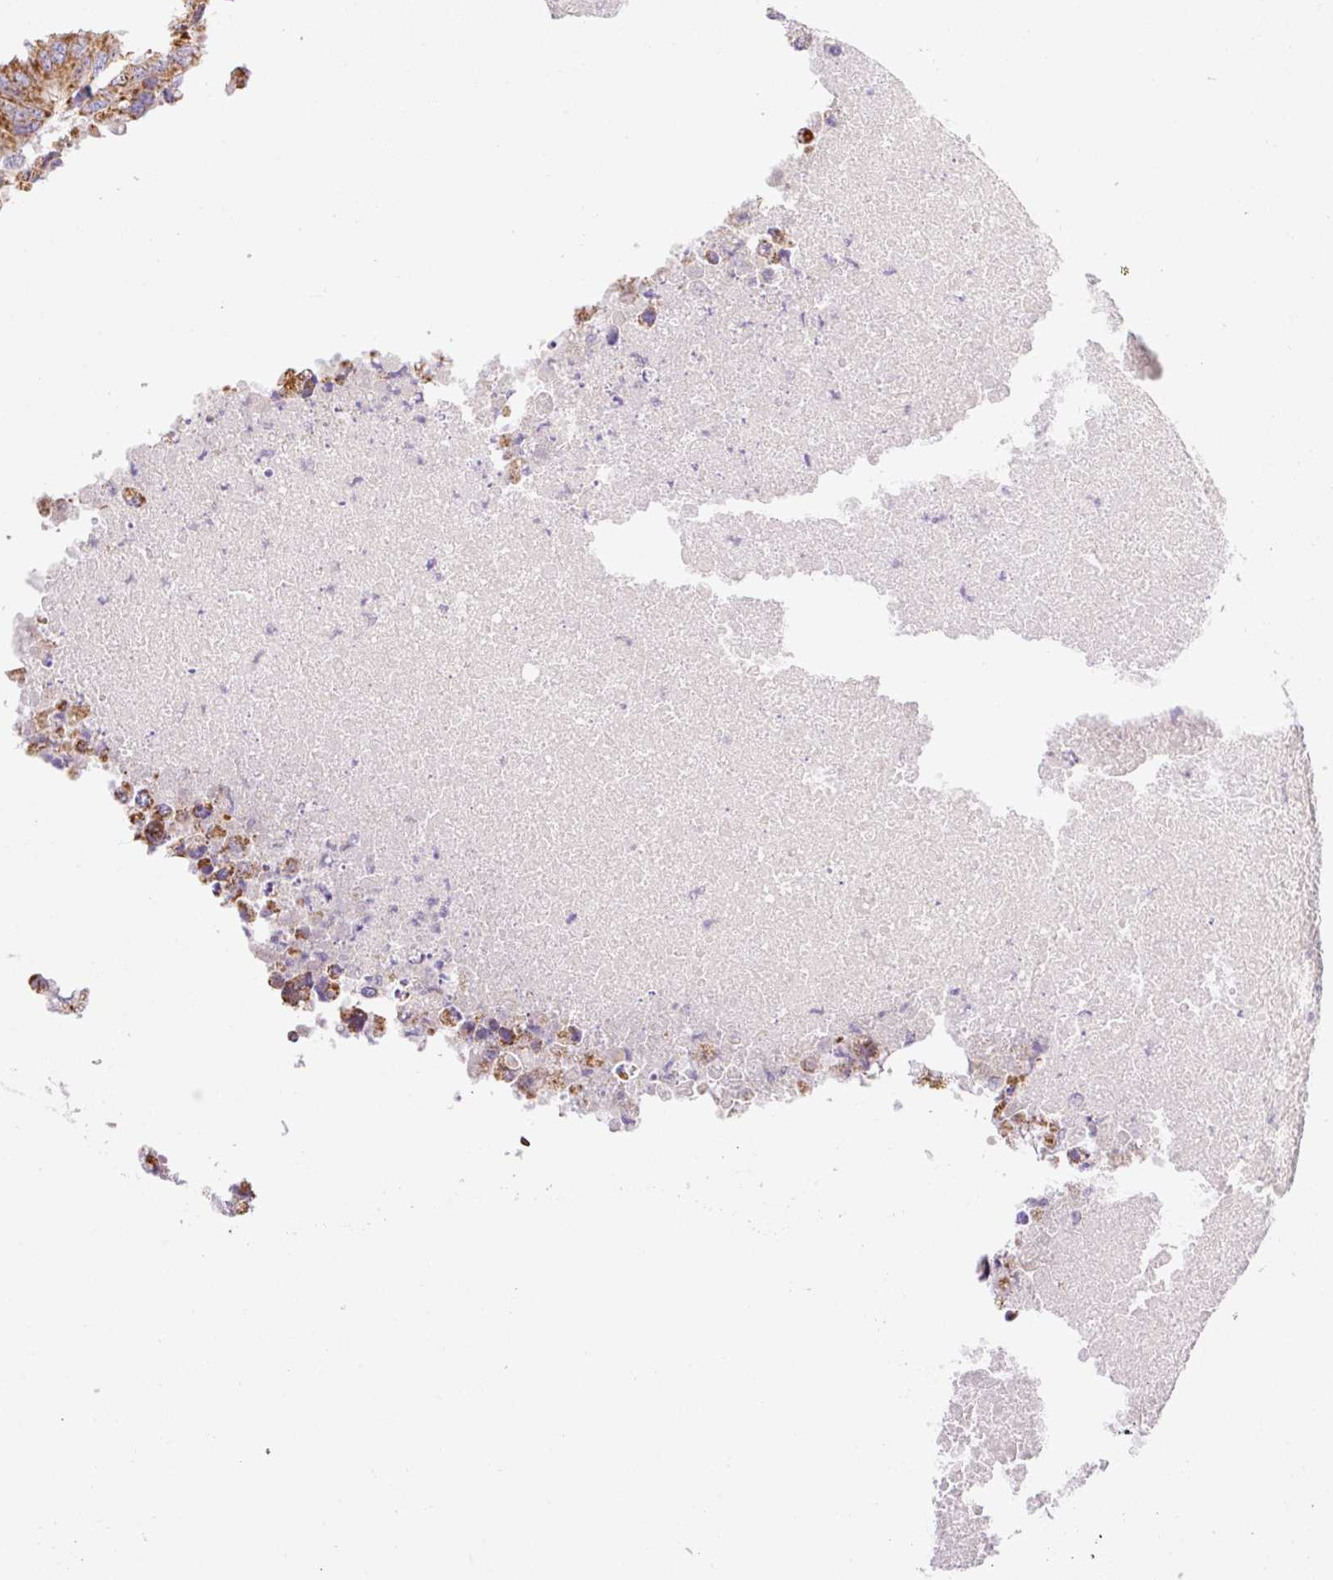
{"staining": {"intensity": "strong", "quantity": ">75%", "location": "cytoplasmic/membranous"}, "tissue": "colorectal cancer", "cell_type": "Tumor cells", "image_type": "cancer", "snomed": [{"axis": "morphology", "description": "Adenocarcinoma, NOS"}, {"axis": "topography", "description": "Colon"}], "caption": "Immunohistochemistry image of neoplastic tissue: adenocarcinoma (colorectal) stained using immunohistochemistry shows high levels of strong protein expression localized specifically in the cytoplasmic/membranous of tumor cells, appearing as a cytoplasmic/membranous brown color.", "gene": "GOSR2", "patient": {"sex": "male", "age": 71}}